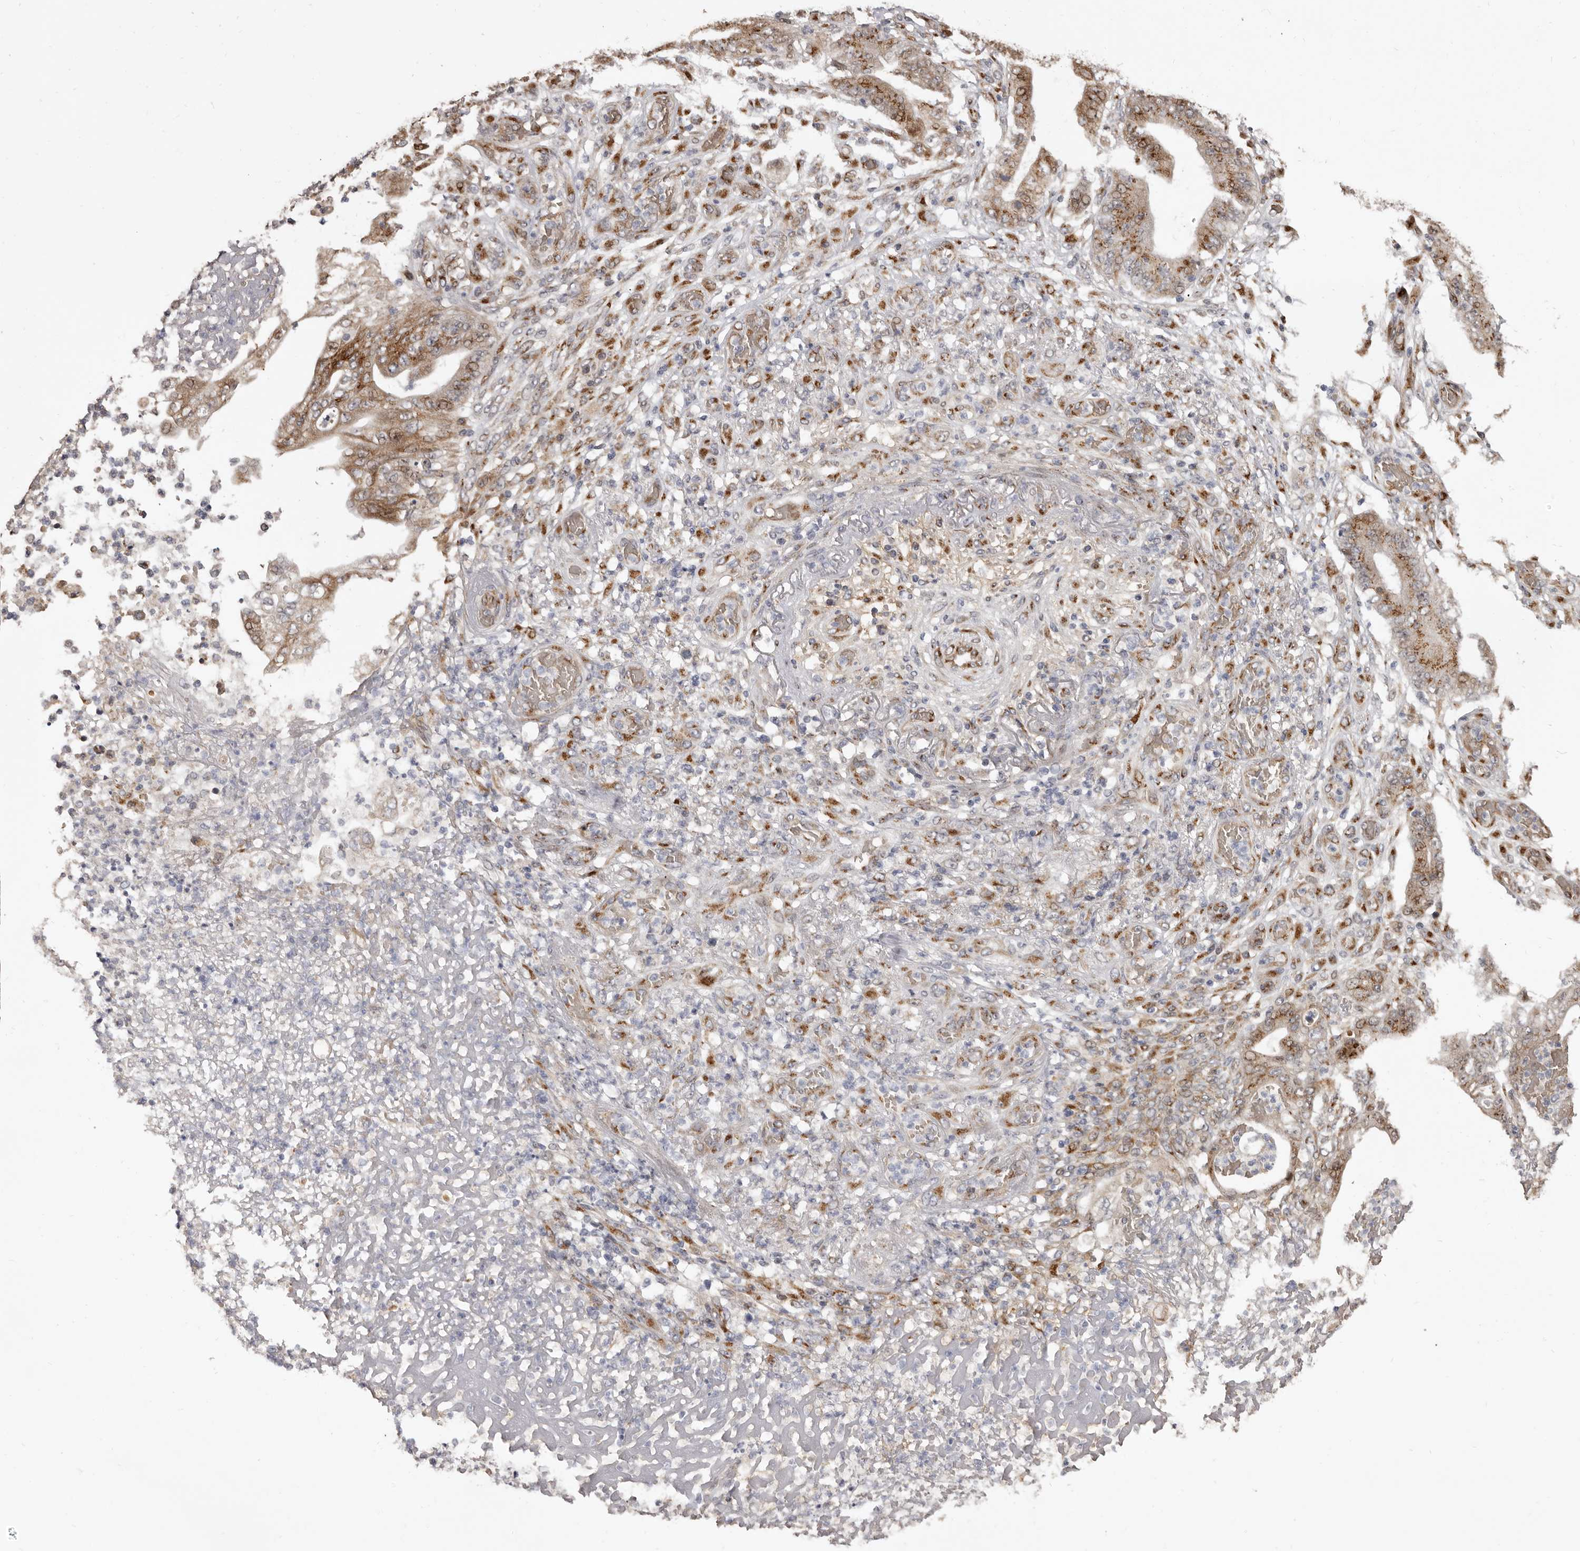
{"staining": {"intensity": "moderate", "quantity": ">75%", "location": "cytoplasmic/membranous"}, "tissue": "stomach cancer", "cell_type": "Tumor cells", "image_type": "cancer", "snomed": [{"axis": "morphology", "description": "Adenocarcinoma, NOS"}, {"axis": "topography", "description": "Stomach"}], "caption": "Immunohistochemical staining of stomach cancer demonstrates moderate cytoplasmic/membranous protein expression in about >75% of tumor cells.", "gene": "ENTREP1", "patient": {"sex": "female", "age": 73}}